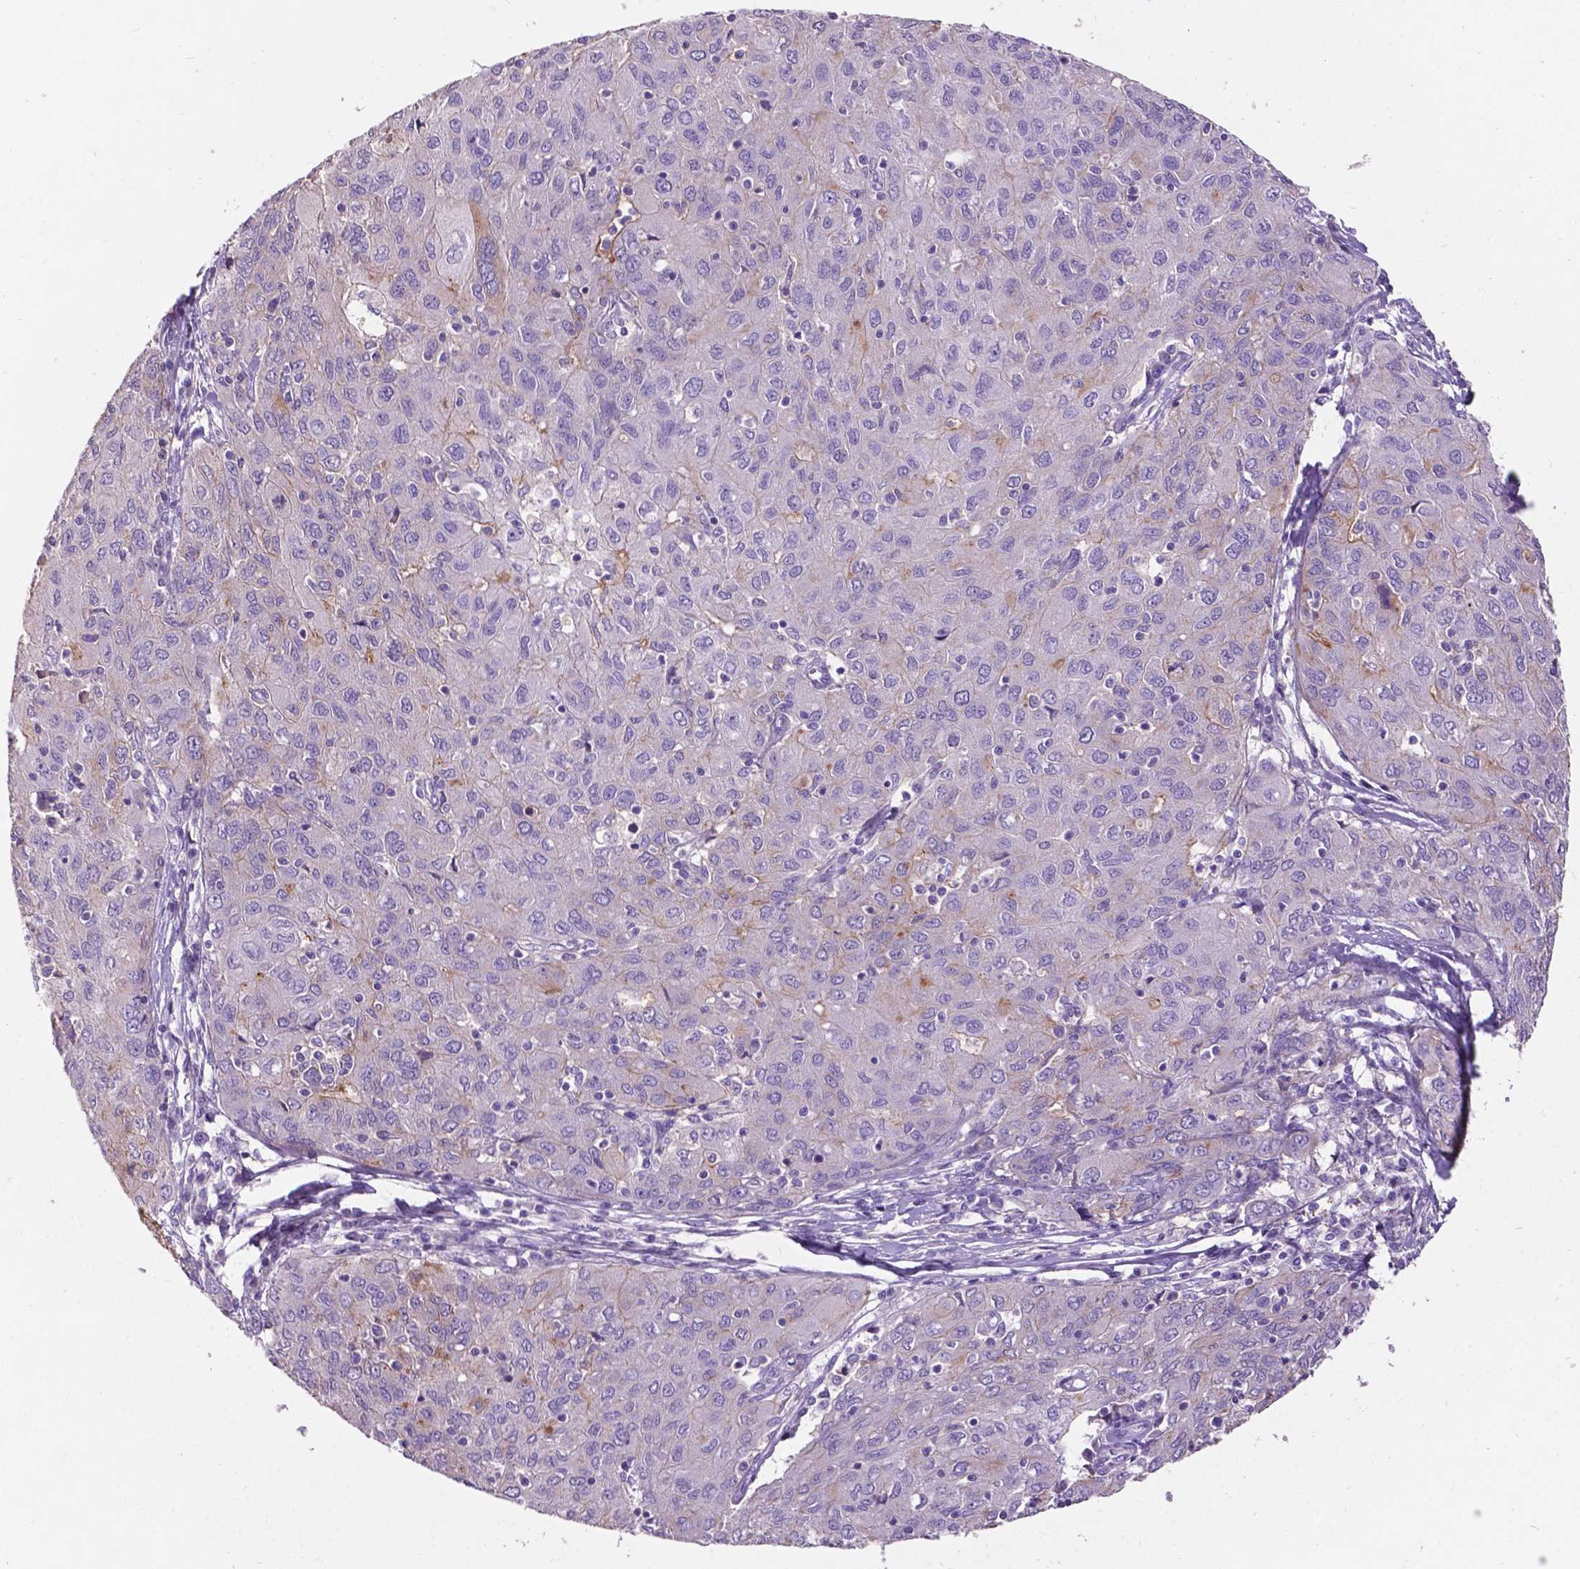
{"staining": {"intensity": "negative", "quantity": "none", "location": "none"}, "tissue": "ovarian cancer", "cell_type": "Tumor cells", "image_type": "cancer", "snomed": [{"axis": "morphology", "description": "Carcinoma, endometroid"}, {"axis": "topography", "description": "Ovary"}], "caption": "A micrograph of human endometroid carcinoma (ovarian) is negative for staining in tumor cells.", "gene": "PLSCR1", "patient": {"sex": "female", "age": 50}}